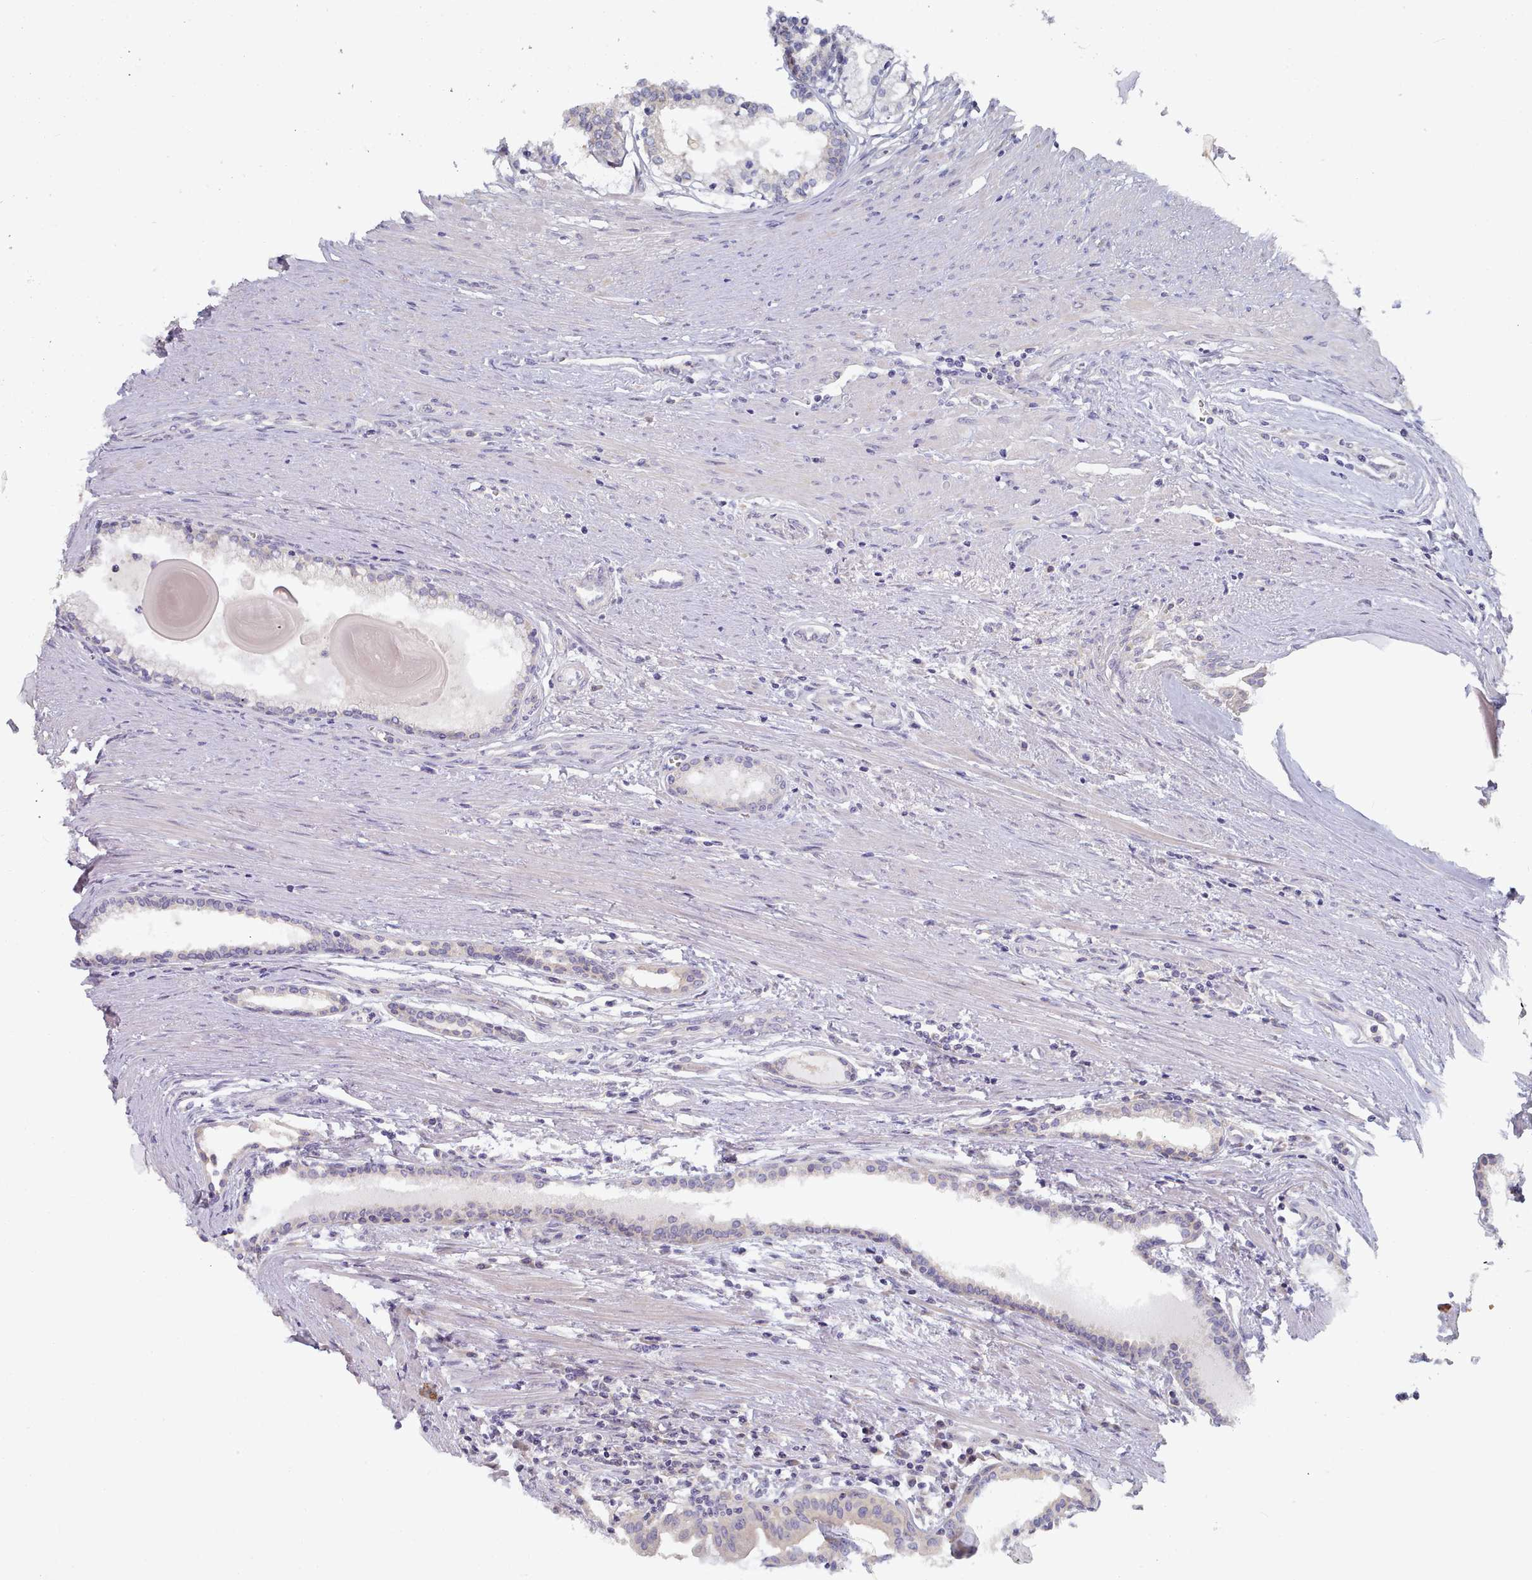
{"staining": {"intensity": "negative", "quantity": "none", "location": "none"}, "tissue": "prostate cancer", "cell_type": "Tumor cells", "image_type": "cancer", "snomed": [{"axis": "morphology", "description": "Adenocarcinoma, High grade"}, {"axis": "topography", "description": "Prostate"}], "caption": "Prostate adenocarcinoma (high-grade) stained for a protein using IHC displays no positivity tumor cells.", "gene": "TYW1B", "patient": {"sex": "male", "age": 68}}